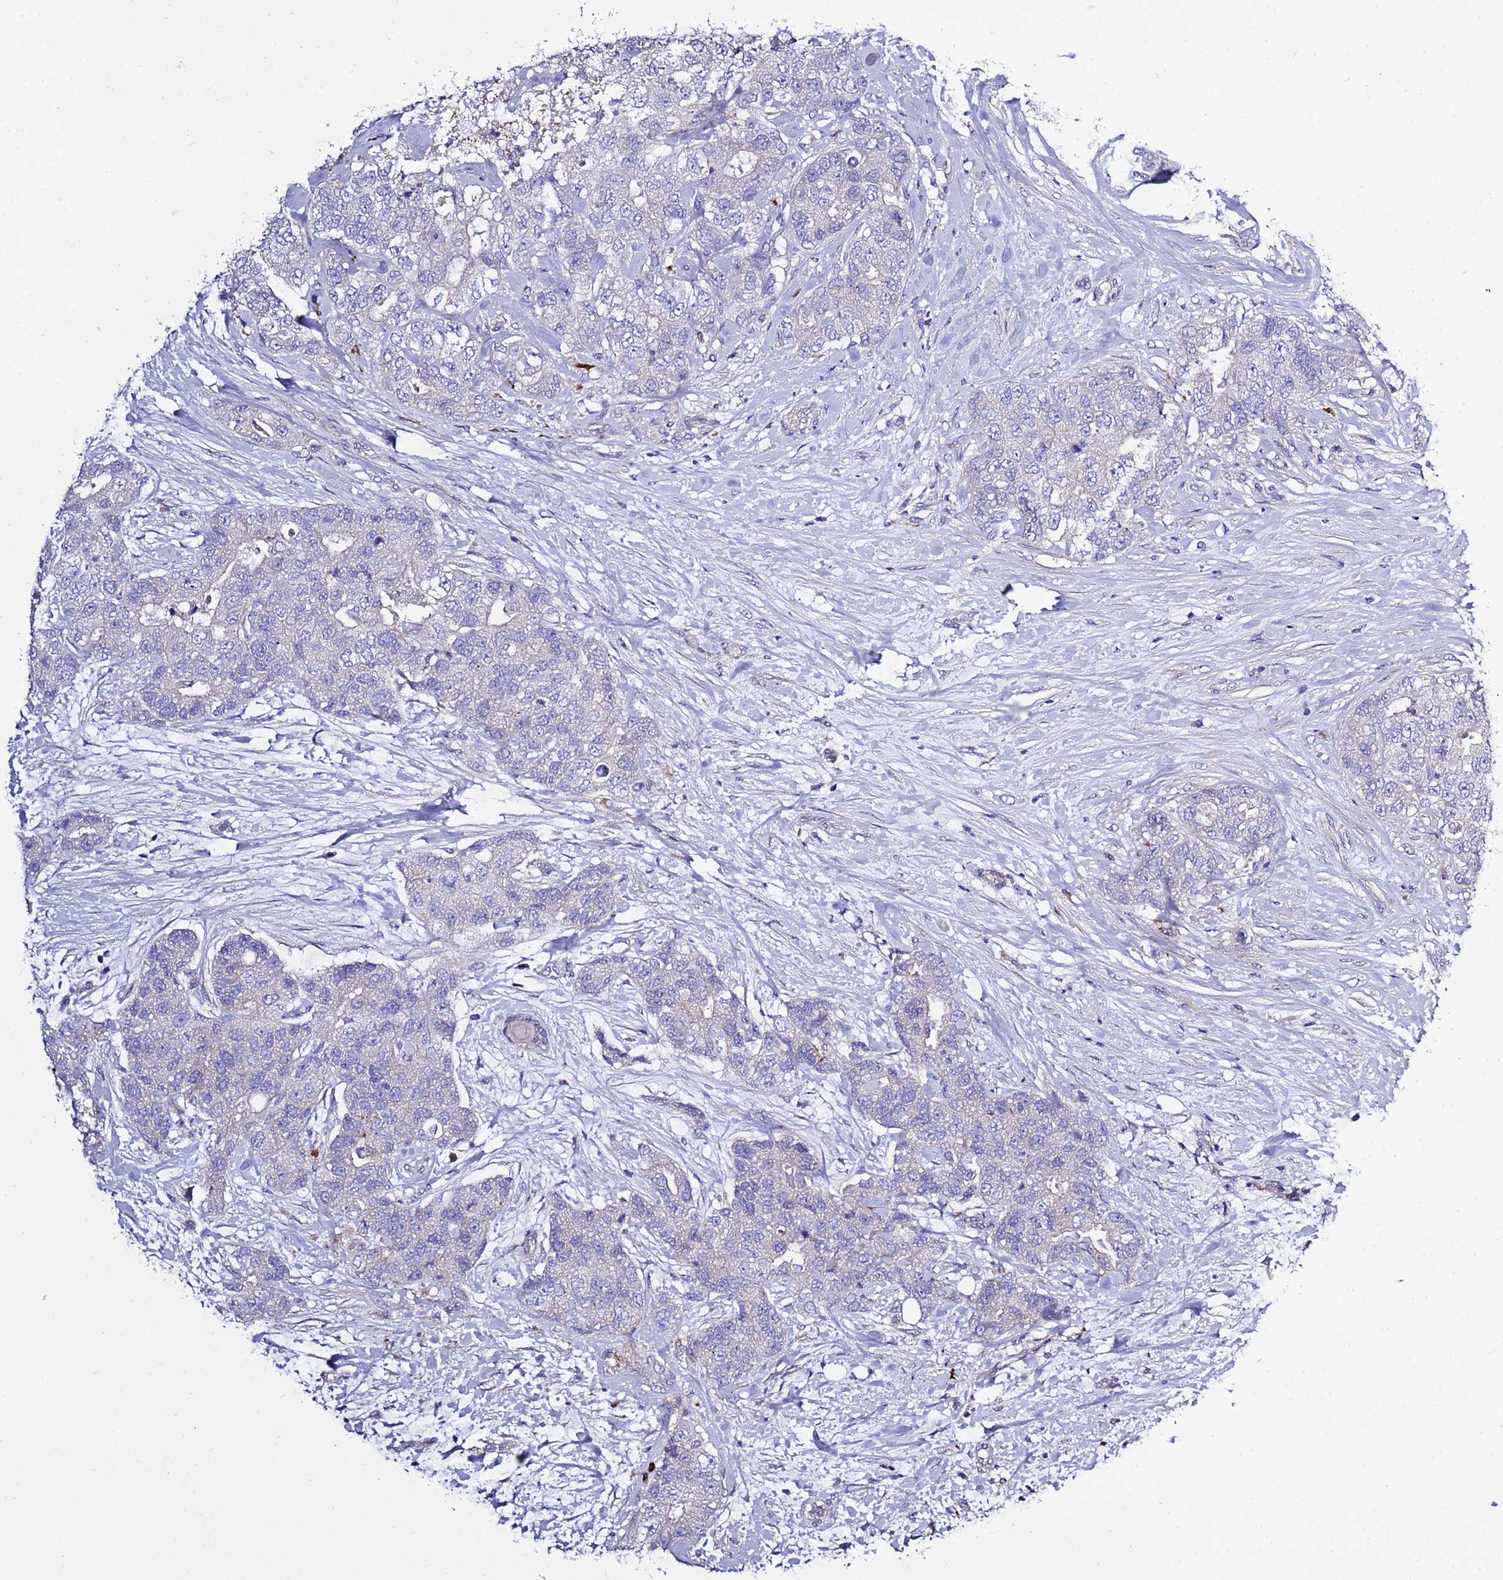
{"staining": {"intensity": "negative", "quantity": "none", "location": "none"}, "tissue": "breast cancer", "cell_type": "Tumor cells", "image_type": "cancer", "snomed": [{"axis": "morphology", "description": "Duct carcinoma"}, {"axis": "topography", "description": "Breast"}], "caption": "The photomicrograph reveals no staining of tumor cells in breast cancer. Brightfield microscopy of immunohistochemistry (IHC) stained with DAB (brown) and hematoxylin (blue), captured at high magnification.", "gene": "KICS2", "patient": {"sex": "female", "age": 62}}